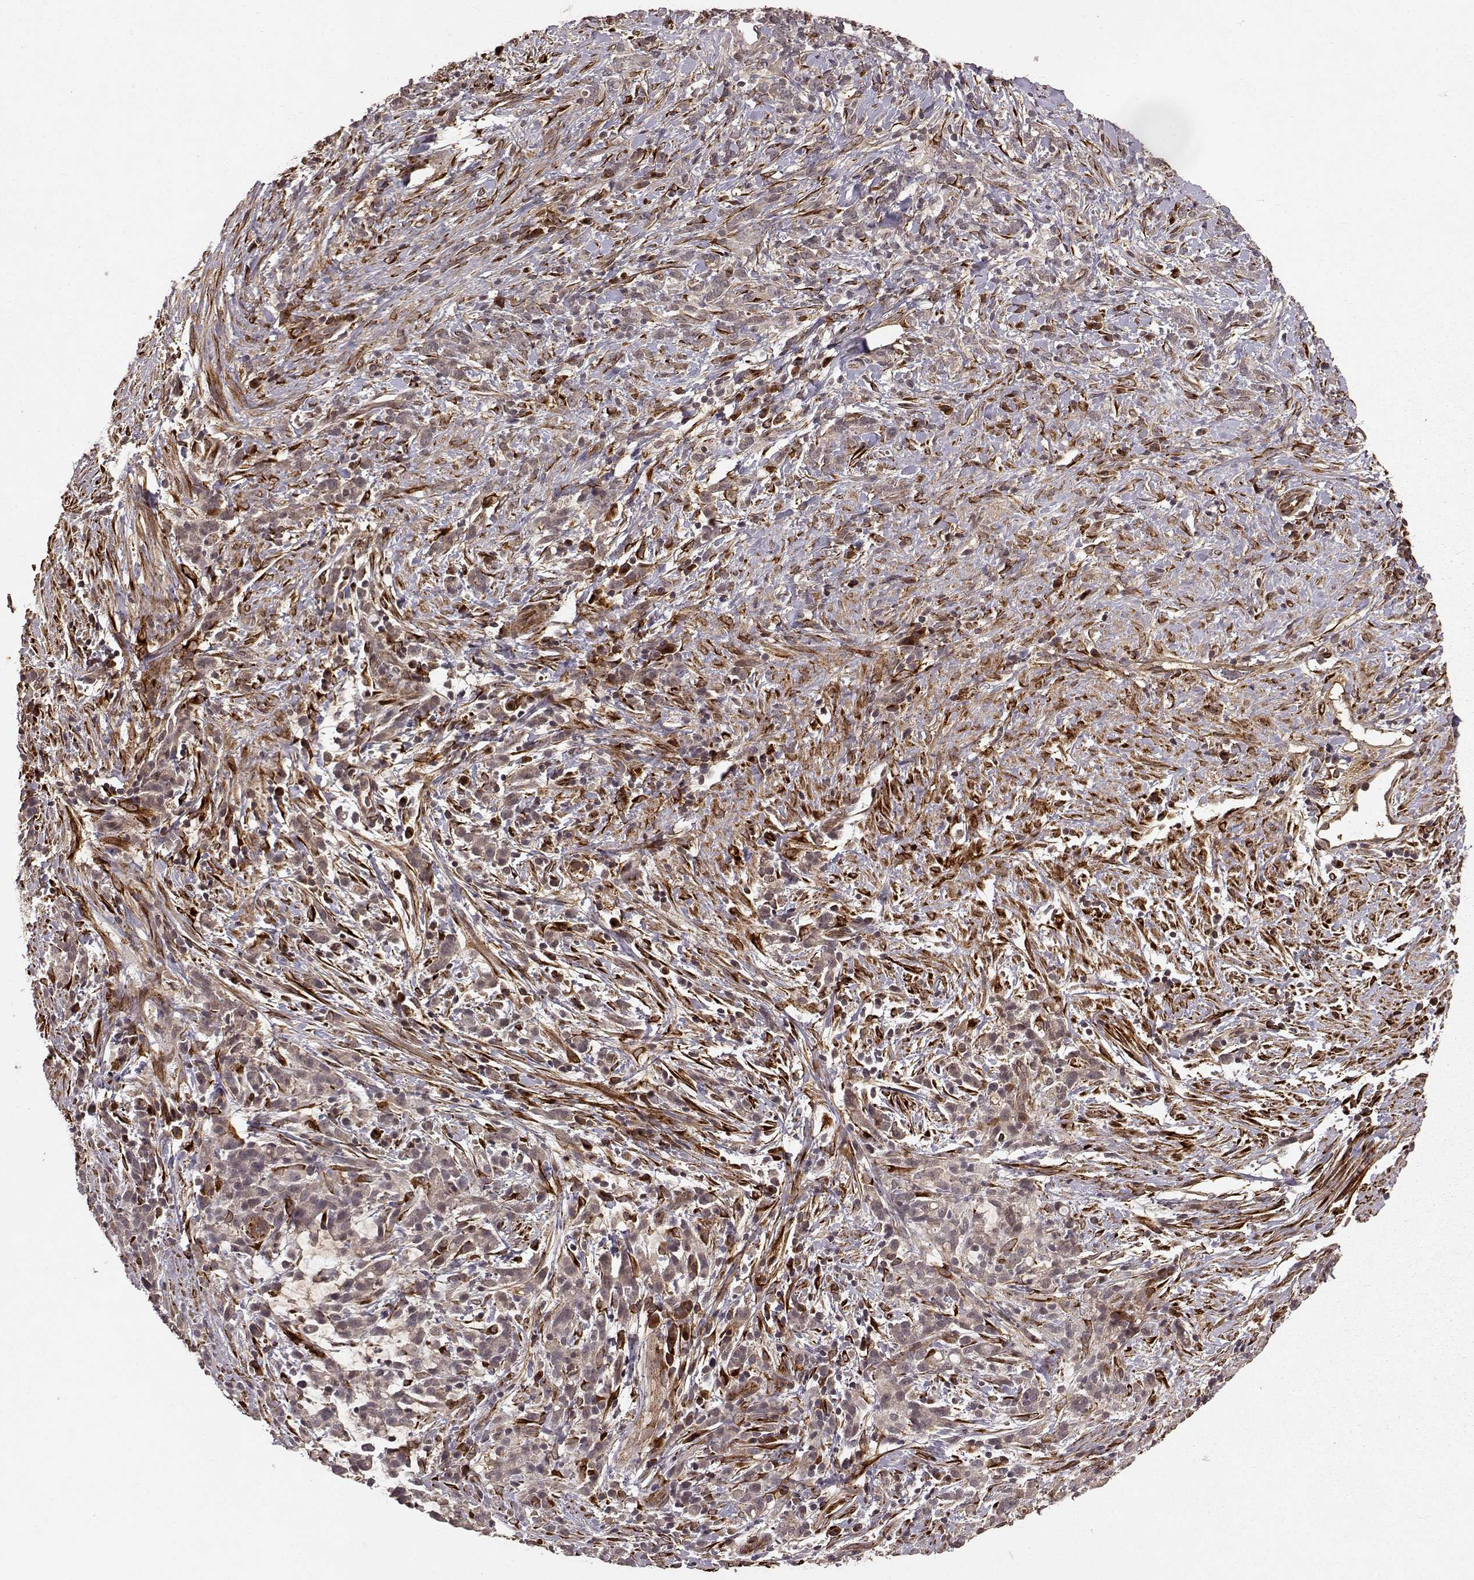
{"staining": {"intensity": "strong", "quantity": "<25%", "location": "cytoplasmic/membranous"}, "tissue": "stomach cancer", "cell_type": "Tumor cells", "image_type": "cancer", "snomed": [{"axis": "morphology", "description": "Adenocarcinoma, NOS"}, {"axis": "topography", "description": "Stomach"}], "caption": "Immunohistochemical staining of stomach adenocarcinoma demonstrates strong cytoplasmic/membranous protein staining in about <25% of tumor cells.", "gene": "FSTL1", "patient": {"sex": "female", "age": 57}}